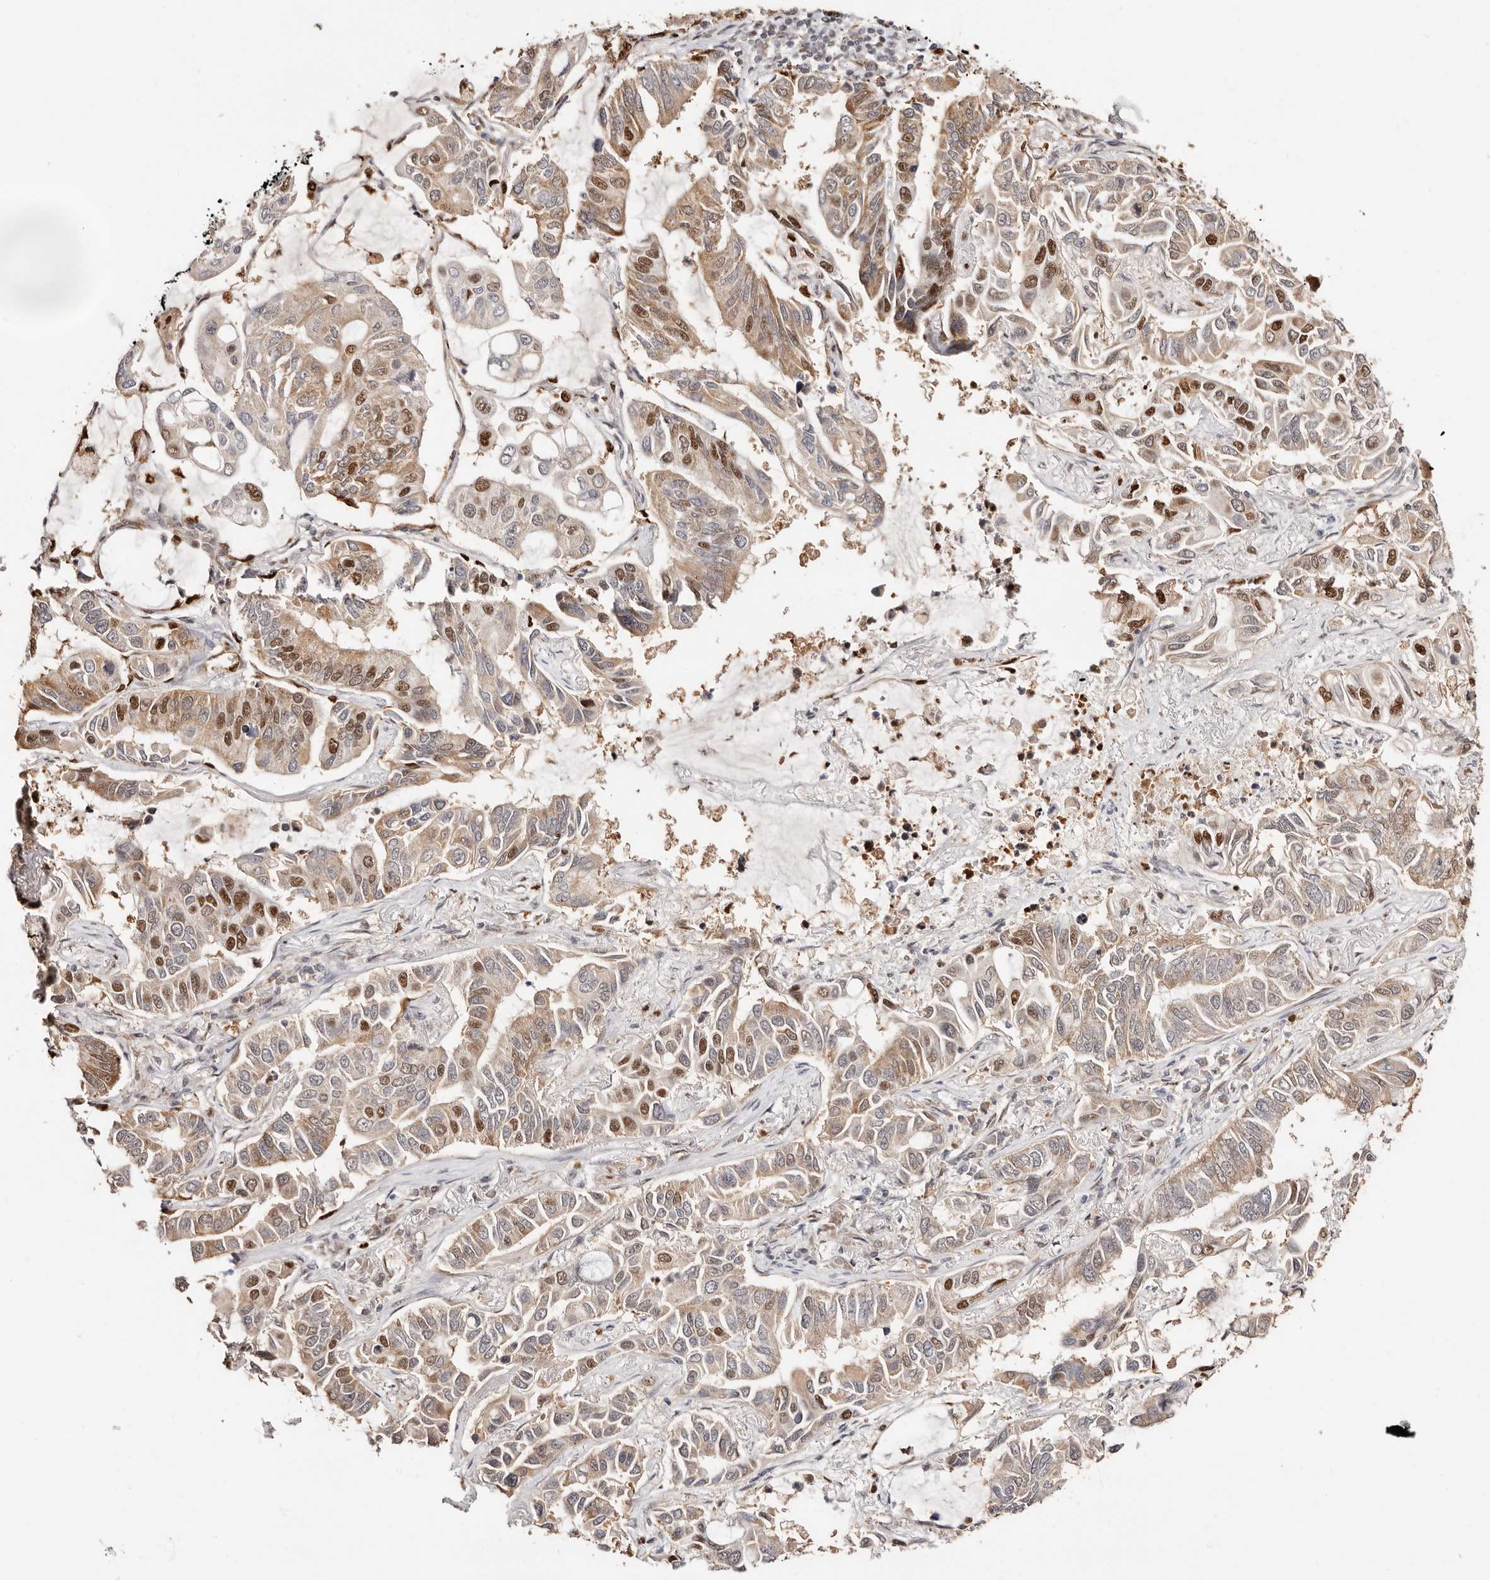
{"staining": {"intensity": "moderate", "quantity": "25%-75%", "location": "cytoplasmic/membranous,nuclear"}, "tissue": "lung cancer", "cell_type": "Tumor cells", "image_type": "cancer", "snomed": [{"axis": "morphology", "description": "Adenocarcinoma, NOS"}, {"axis": "topography", "description": "Lung"}], "caption": "The immunohistochemical stain shows moderate cytoplasmic/membranous and nuclear expression in tumor cells of adenocarcinoma (lung) tissue.", "gene": "TKT", "patient": {"sex": "male", "age": 64}}